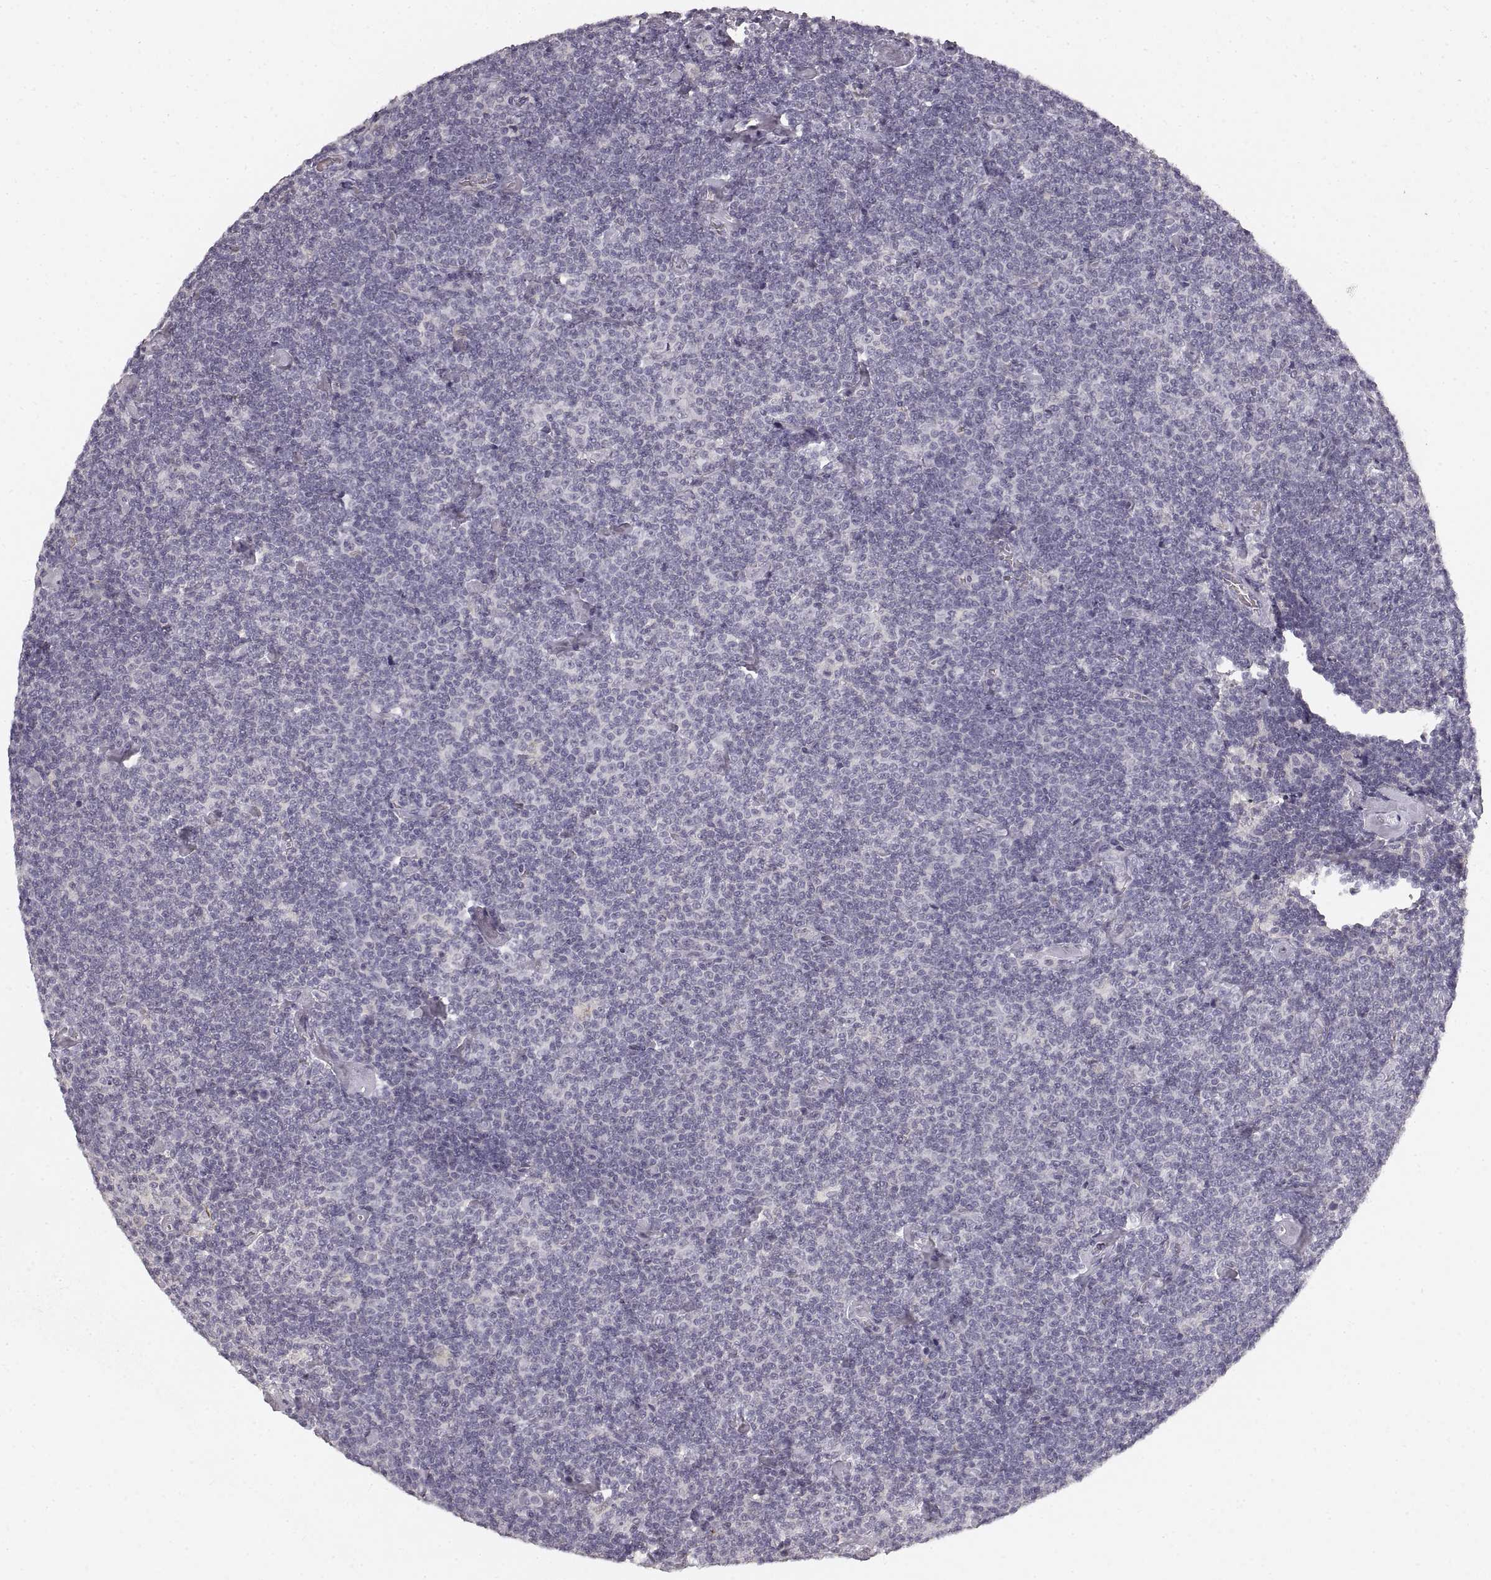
{"staining": {"intensity": "negative", "quantity": "none", "location": "none"}, "tissue": "lymphoma", "cell_type": "Tumor cells", "image_type": "cancer", "snomed": [{"axis": "morphology", "description": "Malignant lymphoma, non-Hodgkin's type, Low grade"}, {"axis": "topography", "description": "Lymph node"}], "caption": "High magnification brightfield microscopy of malignant lymphoma, non-Hodgkin's type (low-grade) stained with DAB (brown) and counterstained with hematoxylin (blue): tumor cells show no significant positivity. The staining was performed using DAB to visualize the protein expression in brown, while the nuclei were stained in blue with hematoxylin (Magnification: 20x).", "gene": "RUNDC3A", "patient": {"sex": "male", "age": 81}}